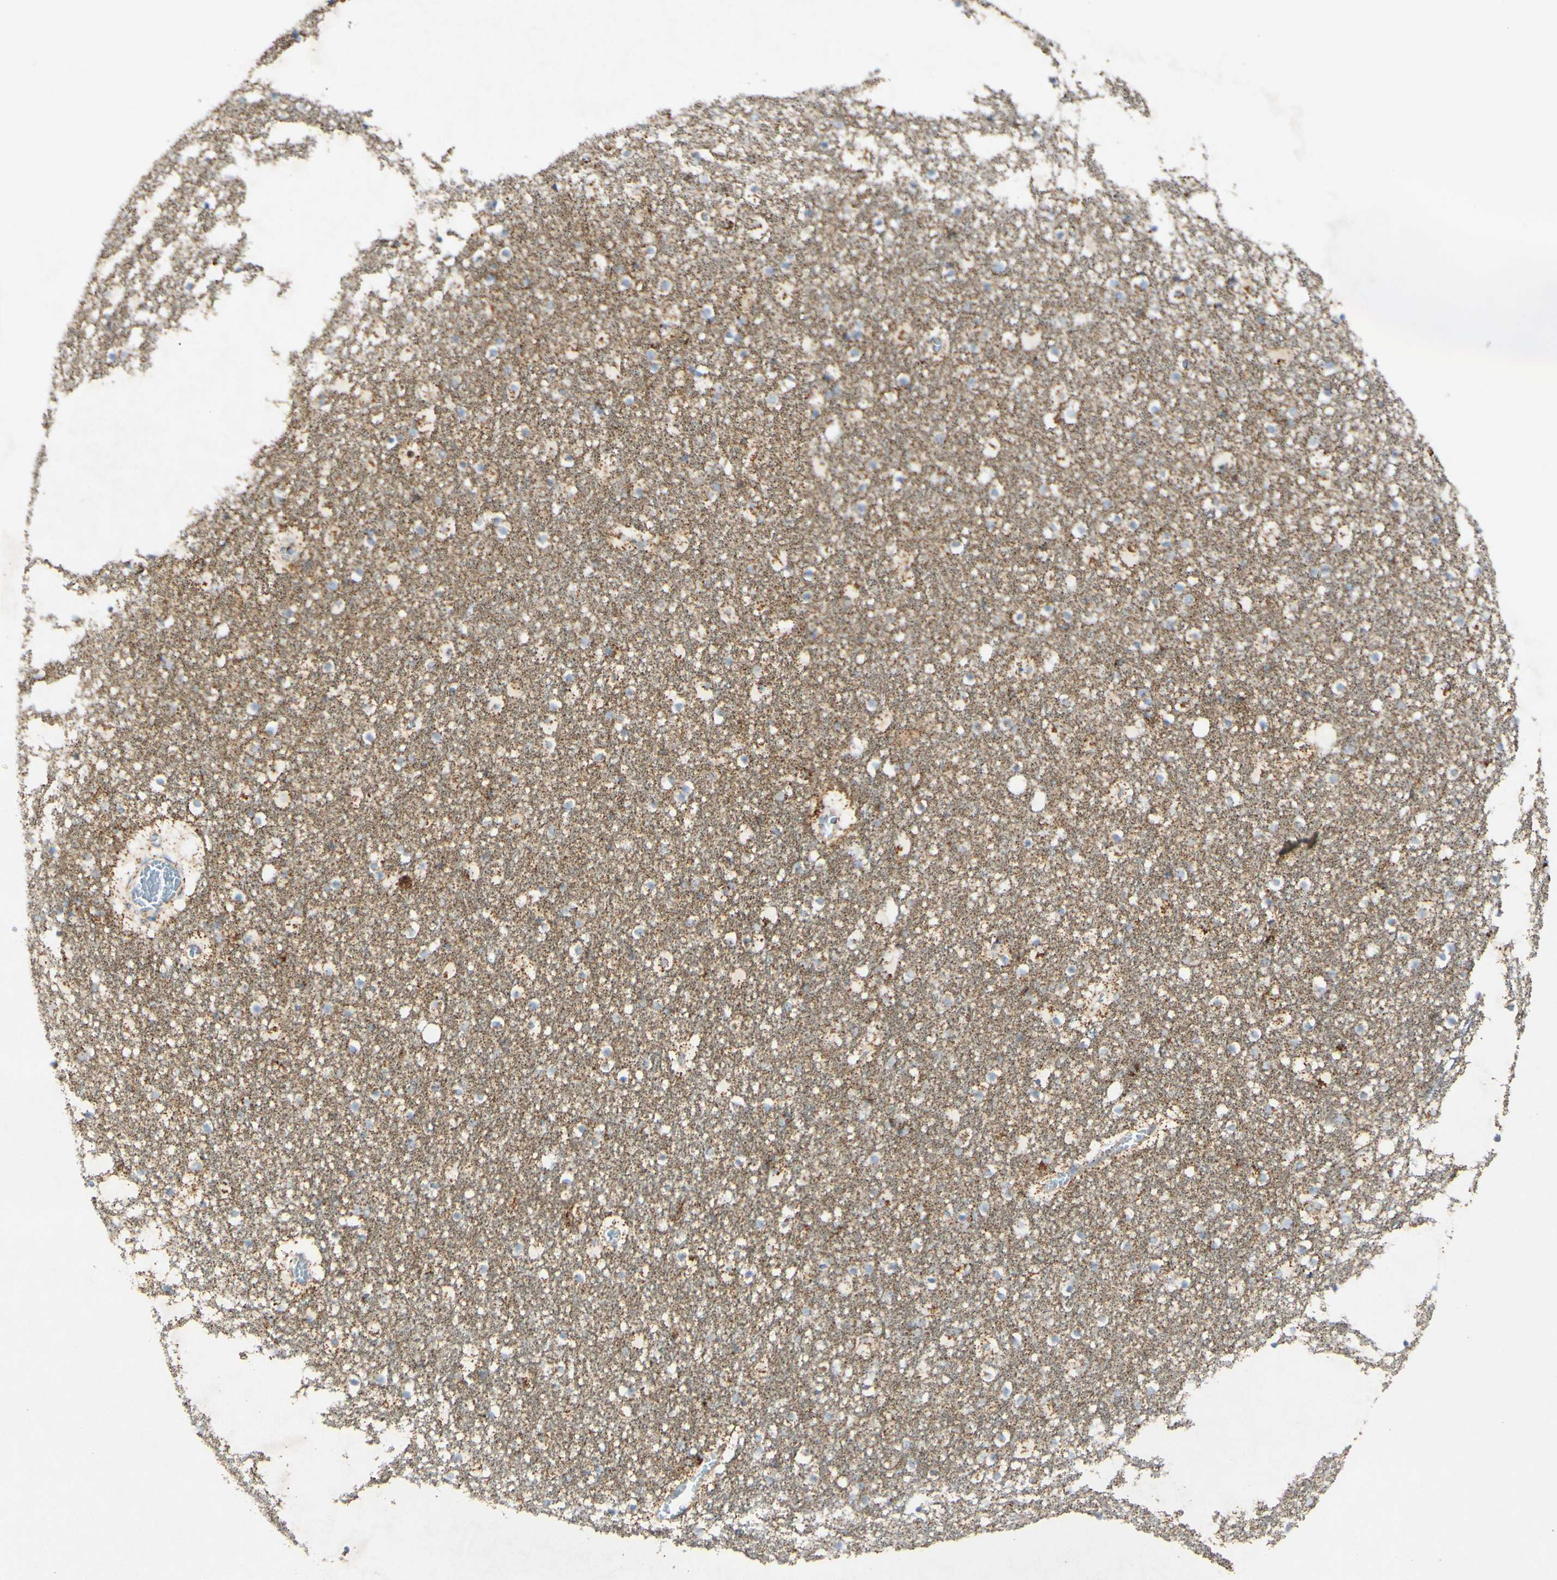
{"staining": {"intensity": "weak", "quantity": "<25%", "location": "cytoplasmic/membranous"}, "tissue": "caudate", "cell_type": "Glial cells", "image_type": "normal", "snomed": [{"axis": "morphology", "description": "Normal tissue, NOS"}, {"axis": "topography", "description": "Lateral ventricle wall"}], "caption": "High magnification brightfield microscopy of normal caudate stained with DAB (3,3'-diaminobenzidine) (brown) and counterstained with hematoxylin (blue): glial cells show no significant positivity. (Brightfield microscopy of DAB immunohistochemistry (IHC) at high magnification).", "gene": "OXCT1", "patient": {"sex": "male", "age": 45}}